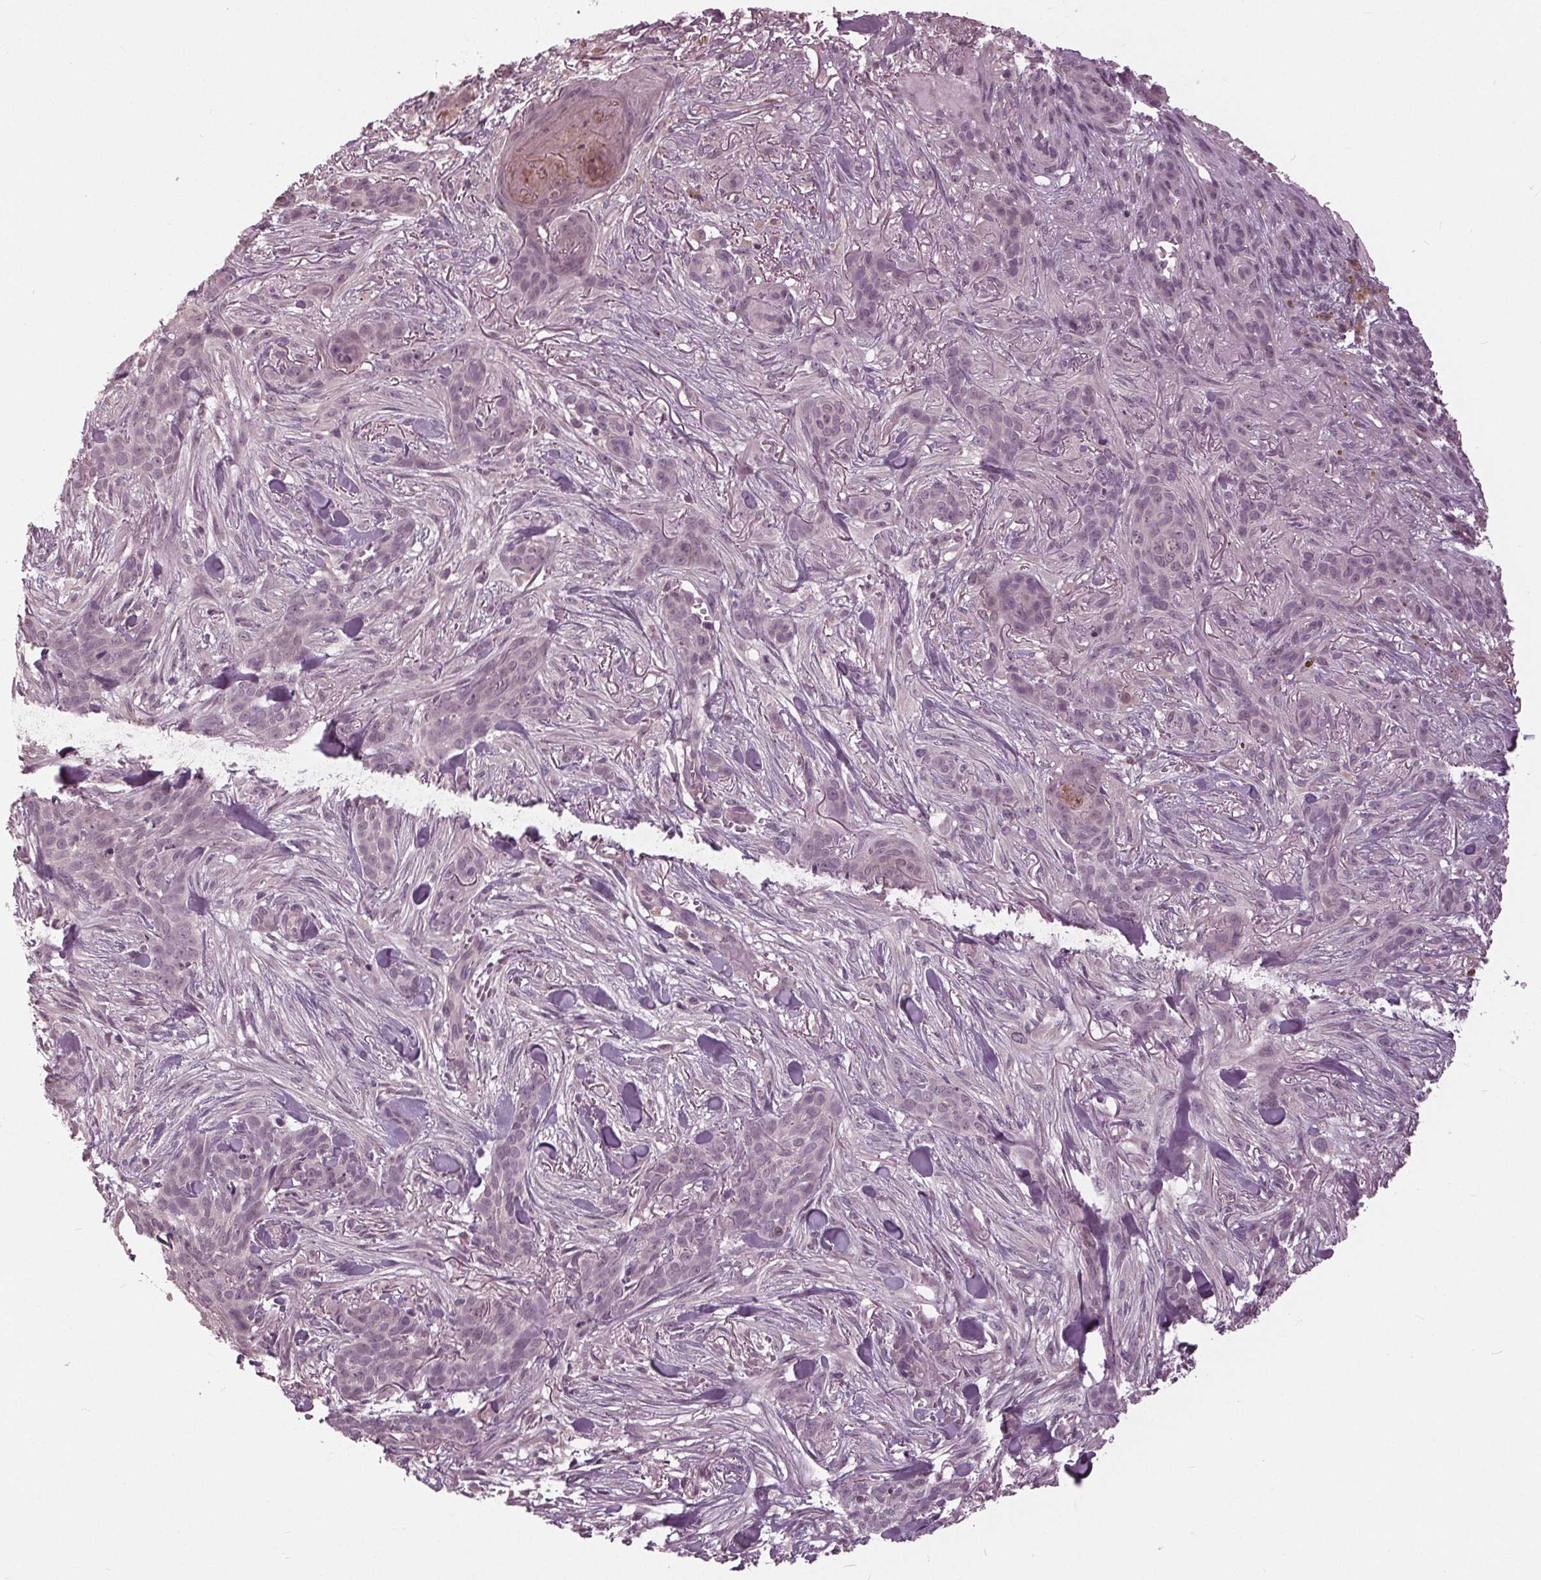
{"staining": {"intensity": "negative", "quantity": "none", "location": "none"}, "tissue": "skin cancer", "cell_type": "Tumor cells", "image_type": "cancer", "snomed": [{"axis": "morphology", "description": "Basal cell carcinoma"}, {"axis": "topography", "description": "Skin"}], "caption": "This is a image of immunohistochemistry (IHC) staining of skin cancer, which shows no positivity in tumor cells. The staining is performed using DAB (3,3'-diaminobenzidine) brown chromogen with nuclei counter-stained in using hematoxylin.", "gene": "SIGLEC6", "patient": {"sex": "female", "age": 61}}